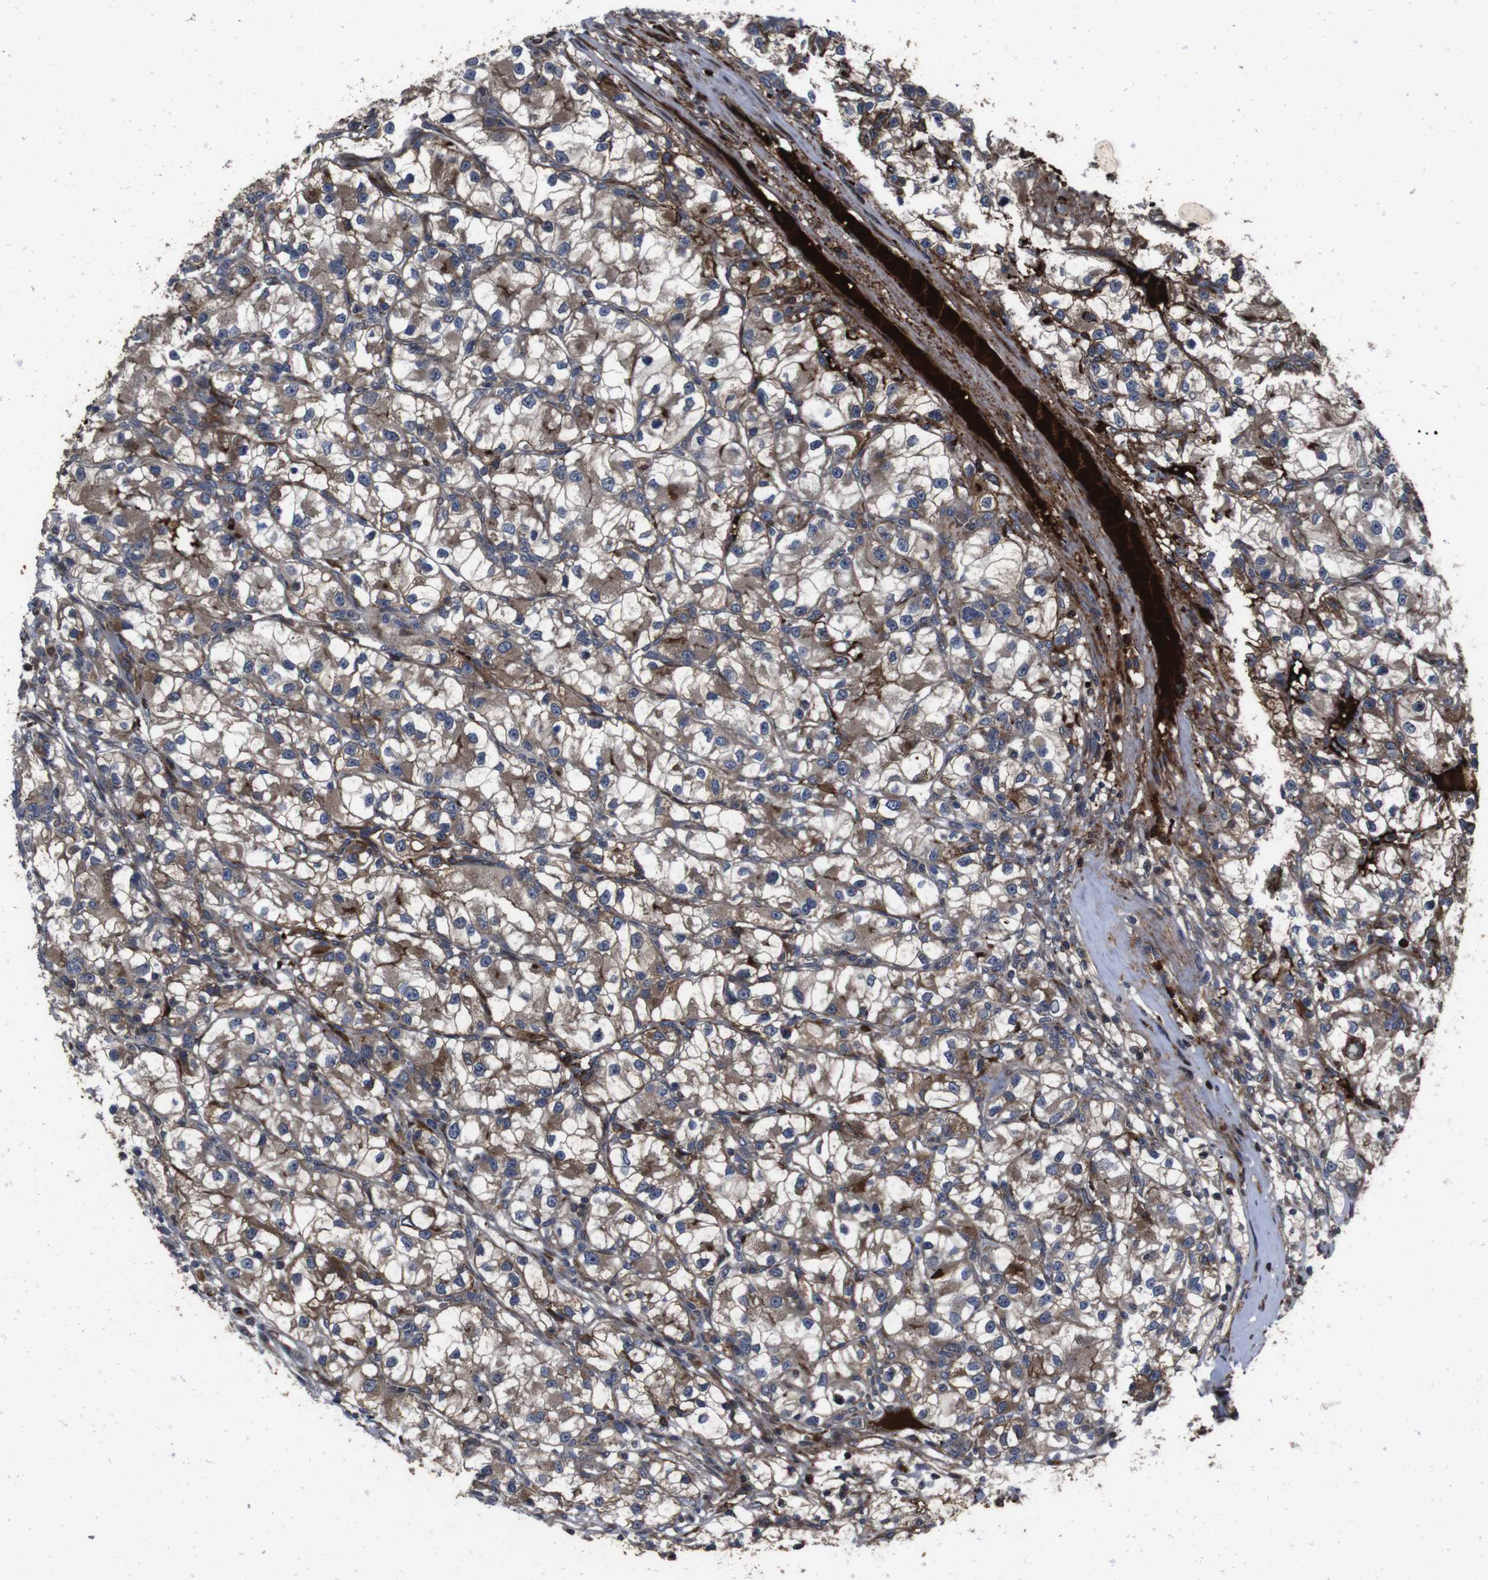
{"staining": {"intensity": "moderate", "quantity": ">75%", "location": "cytoplasmic/membranous"}, "tissue": "renal cancer", "cell_type": "Tumor cells", "image_type": "cancer", "snomed": [{"axis": "morphology", "description": "Adenocarcinoma, NOS"}, {"axis": "topography", "description": "Kidney"}], "caption": "An image of human renal cancer stained for a protein shows moderate cytoplasmic/membranous brown staining in tumor cells.", "gene": "SMYD3", "patient": {"sex": "female", "age": 57}}